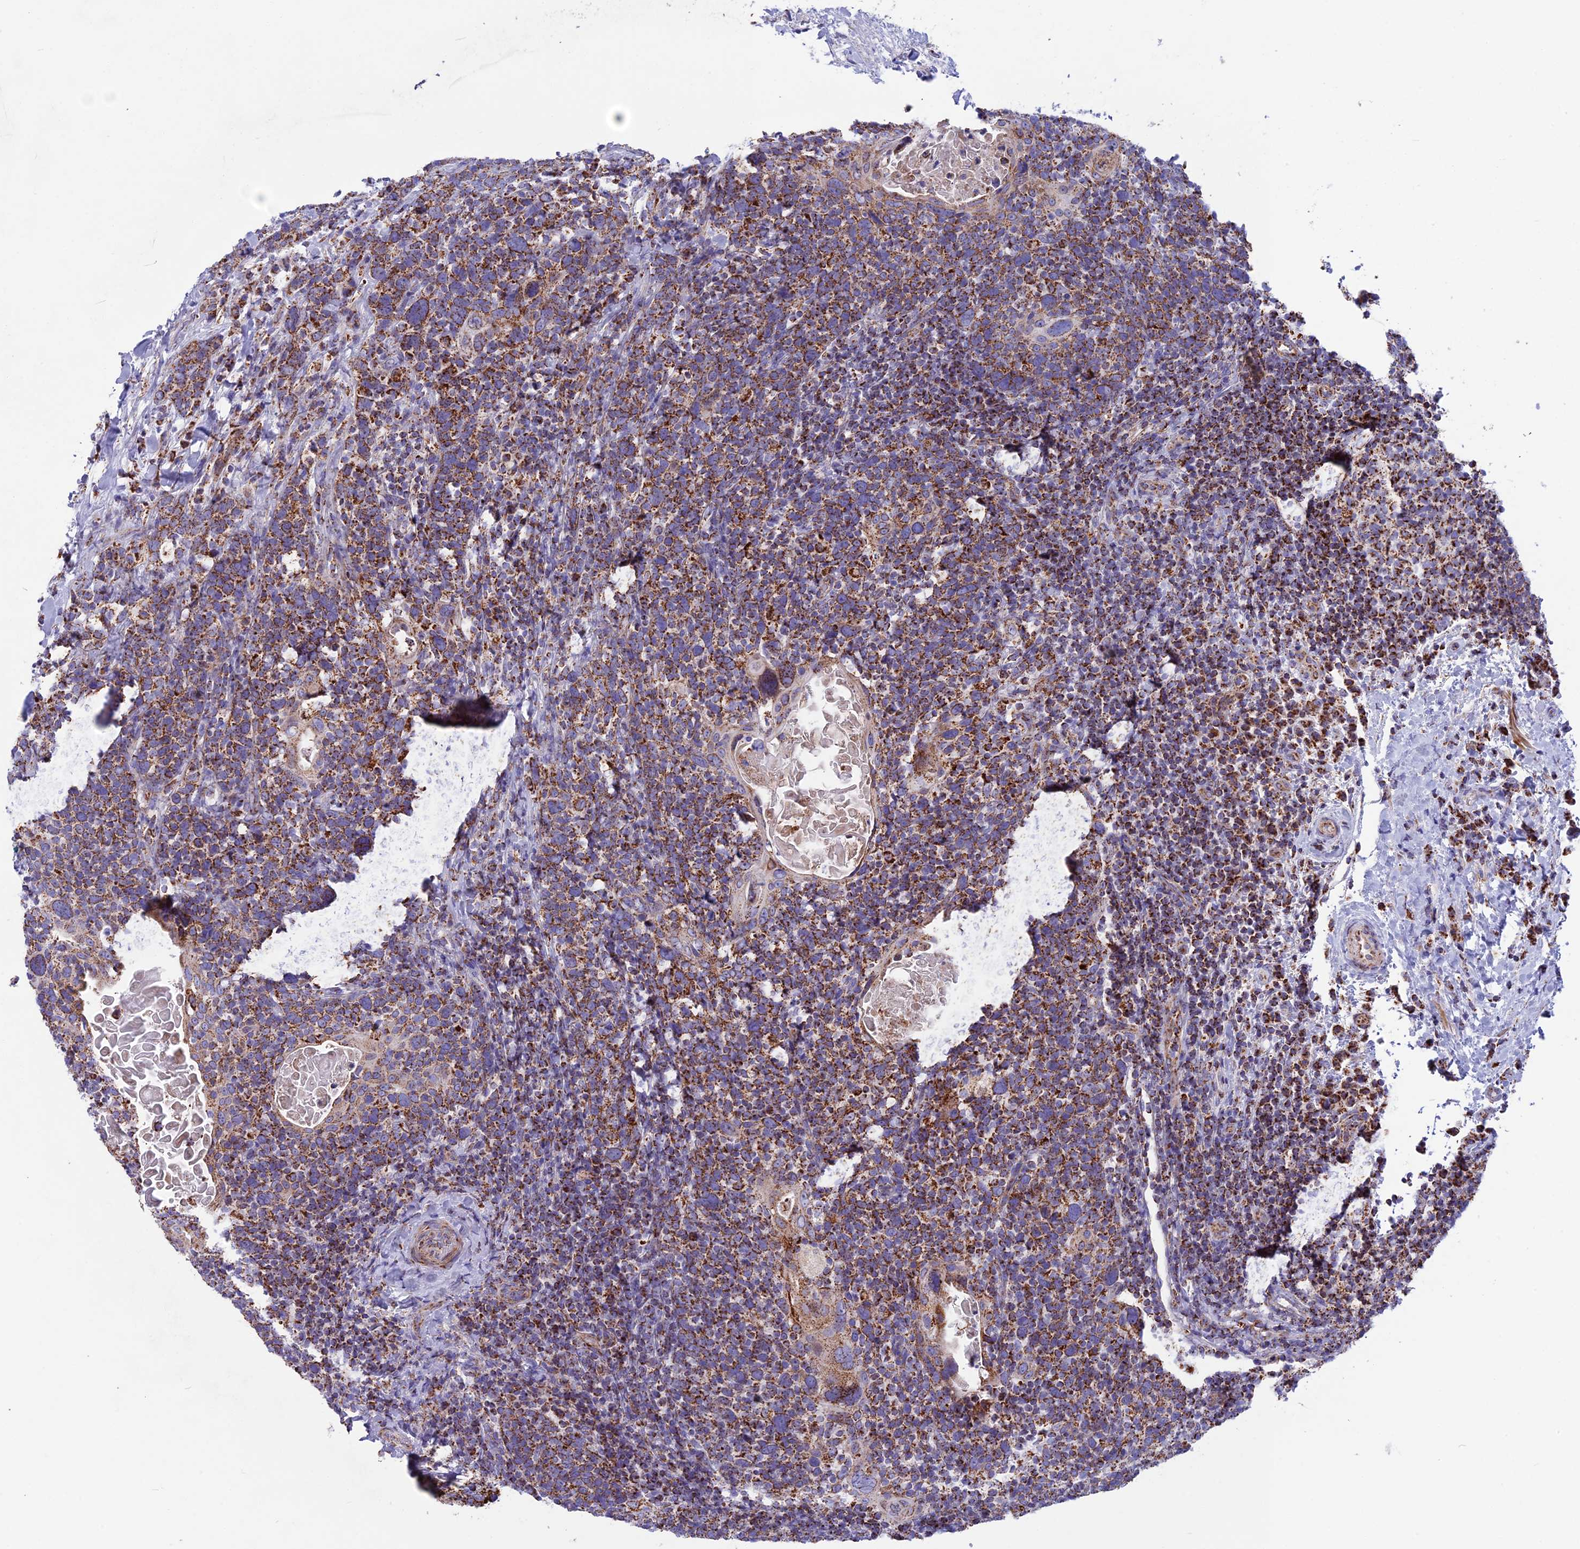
{"staining": {"intensity": "moderate", "quantity": ">75%", "location": "cytoplasmic/membranous"}, "tissue": "head and neck cancer", "cell_type": "Tumor cells", "image_type": "cancer", "snomed": [{"axis": "morphology", "description": "Squamous cell carcinoma, NOS"}, {"axis": "morphology", "description": "Squamous cell carcinoma, metastatic, NOS"}, {"axis": "topography", "description": "Lymph node"}, {"axis": "topography", "description": "Head-Neck"}], "caption": "Moderate cytoplasmic/membranous protein staining is seen in approximately >75% of tumor cells in head and neck cancer (metastatic squamous cell carcinoma).", "gene": "CS", "patient": {"sex": "male", "age": 62}}